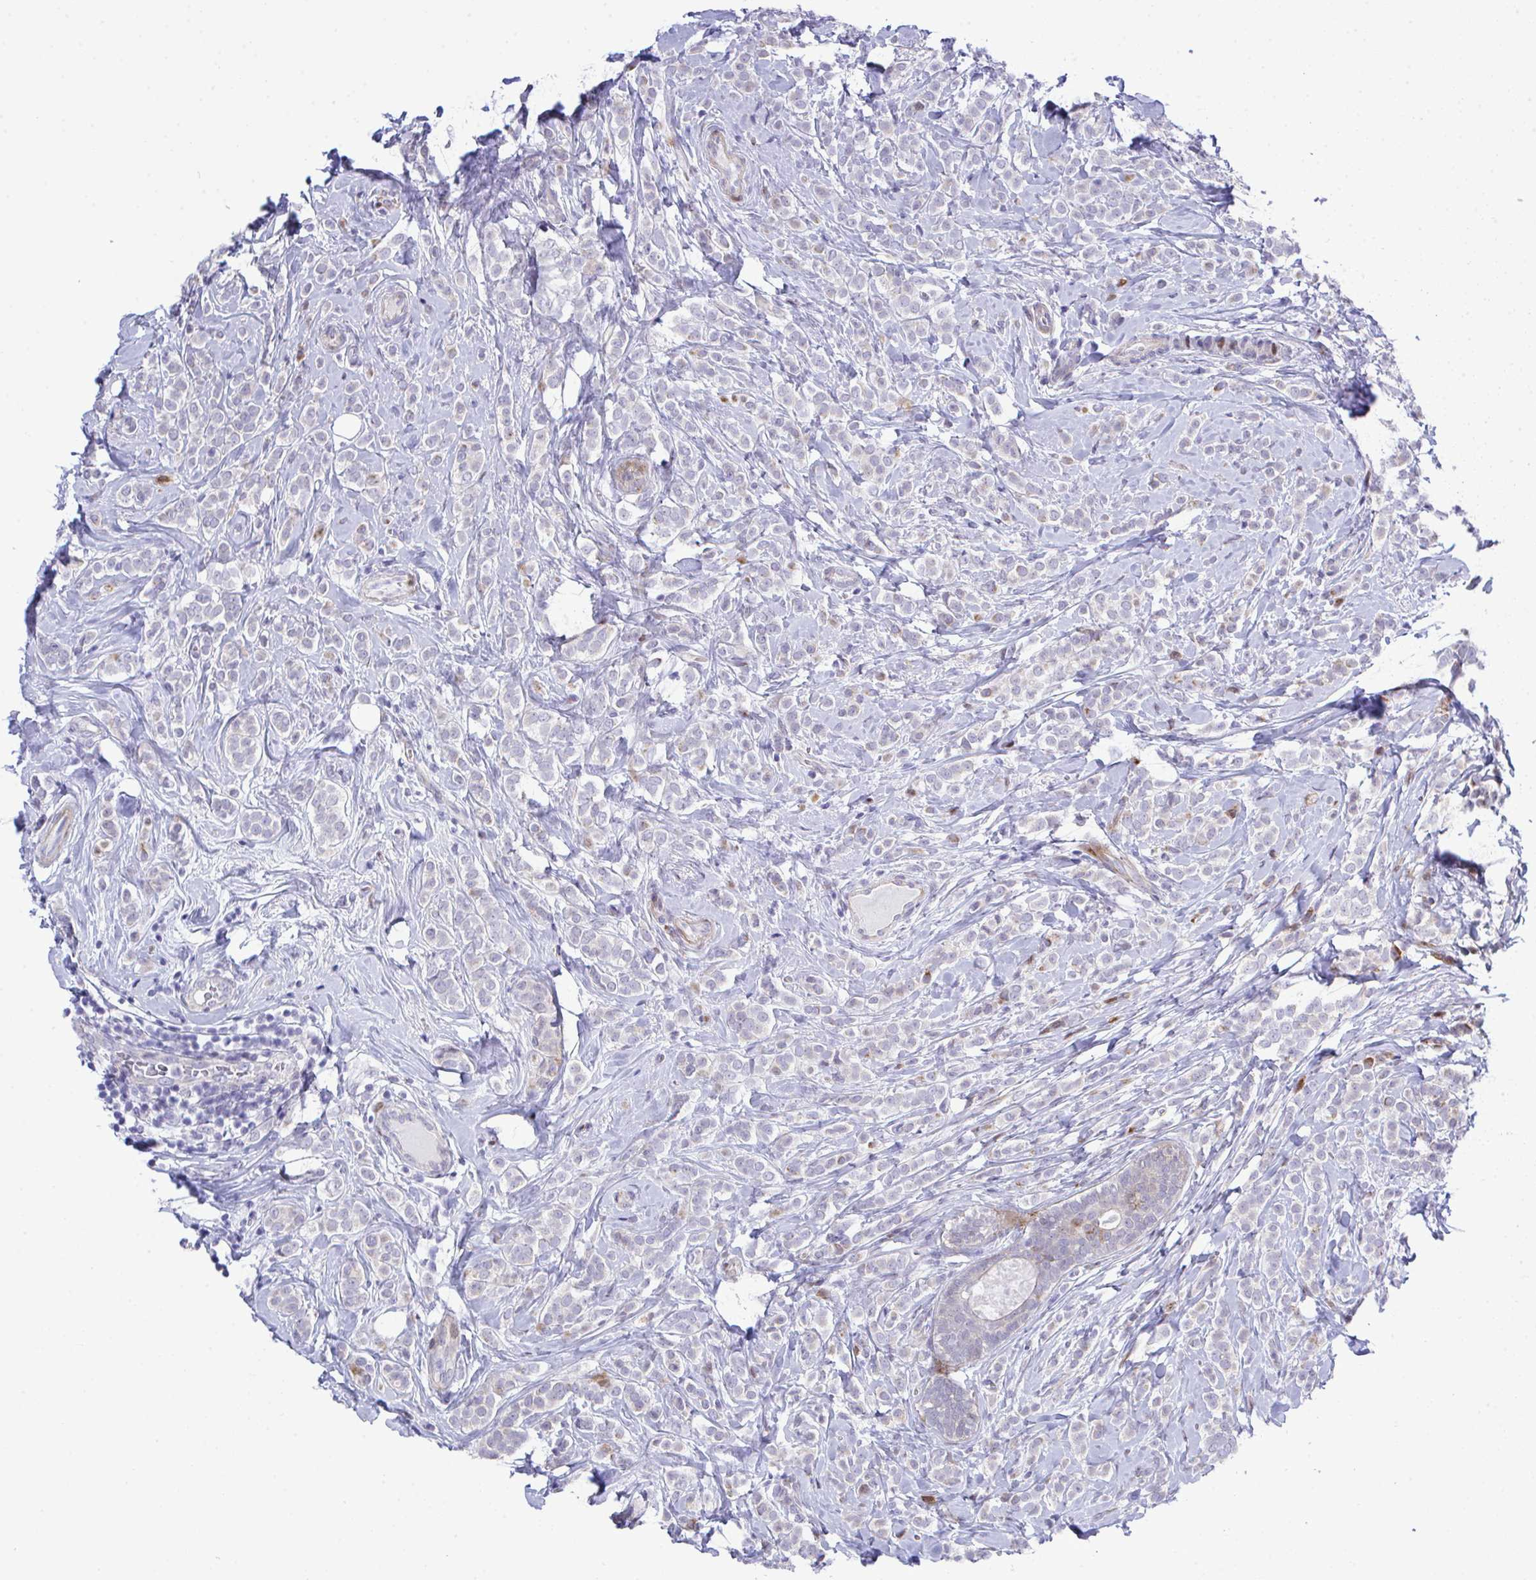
{"staining": {"intensity": "negative", "quantity": "none", "location": "none"}, "tissue": "breast cancer", "cell_type": "Tumor cells", "image_type": "cancer", "snomed": [{"axis": "morphology", "description": "Lobular carcinoma"}, {"axis": "topography", "description": "Breast"}], "caption": "Lobular carcinoma (breast) was stained to show a protein in brown. There is no significant expression in tumor cells.", "gene": "CASTOR2", "patient": {"sex": "female", "age": 49}}